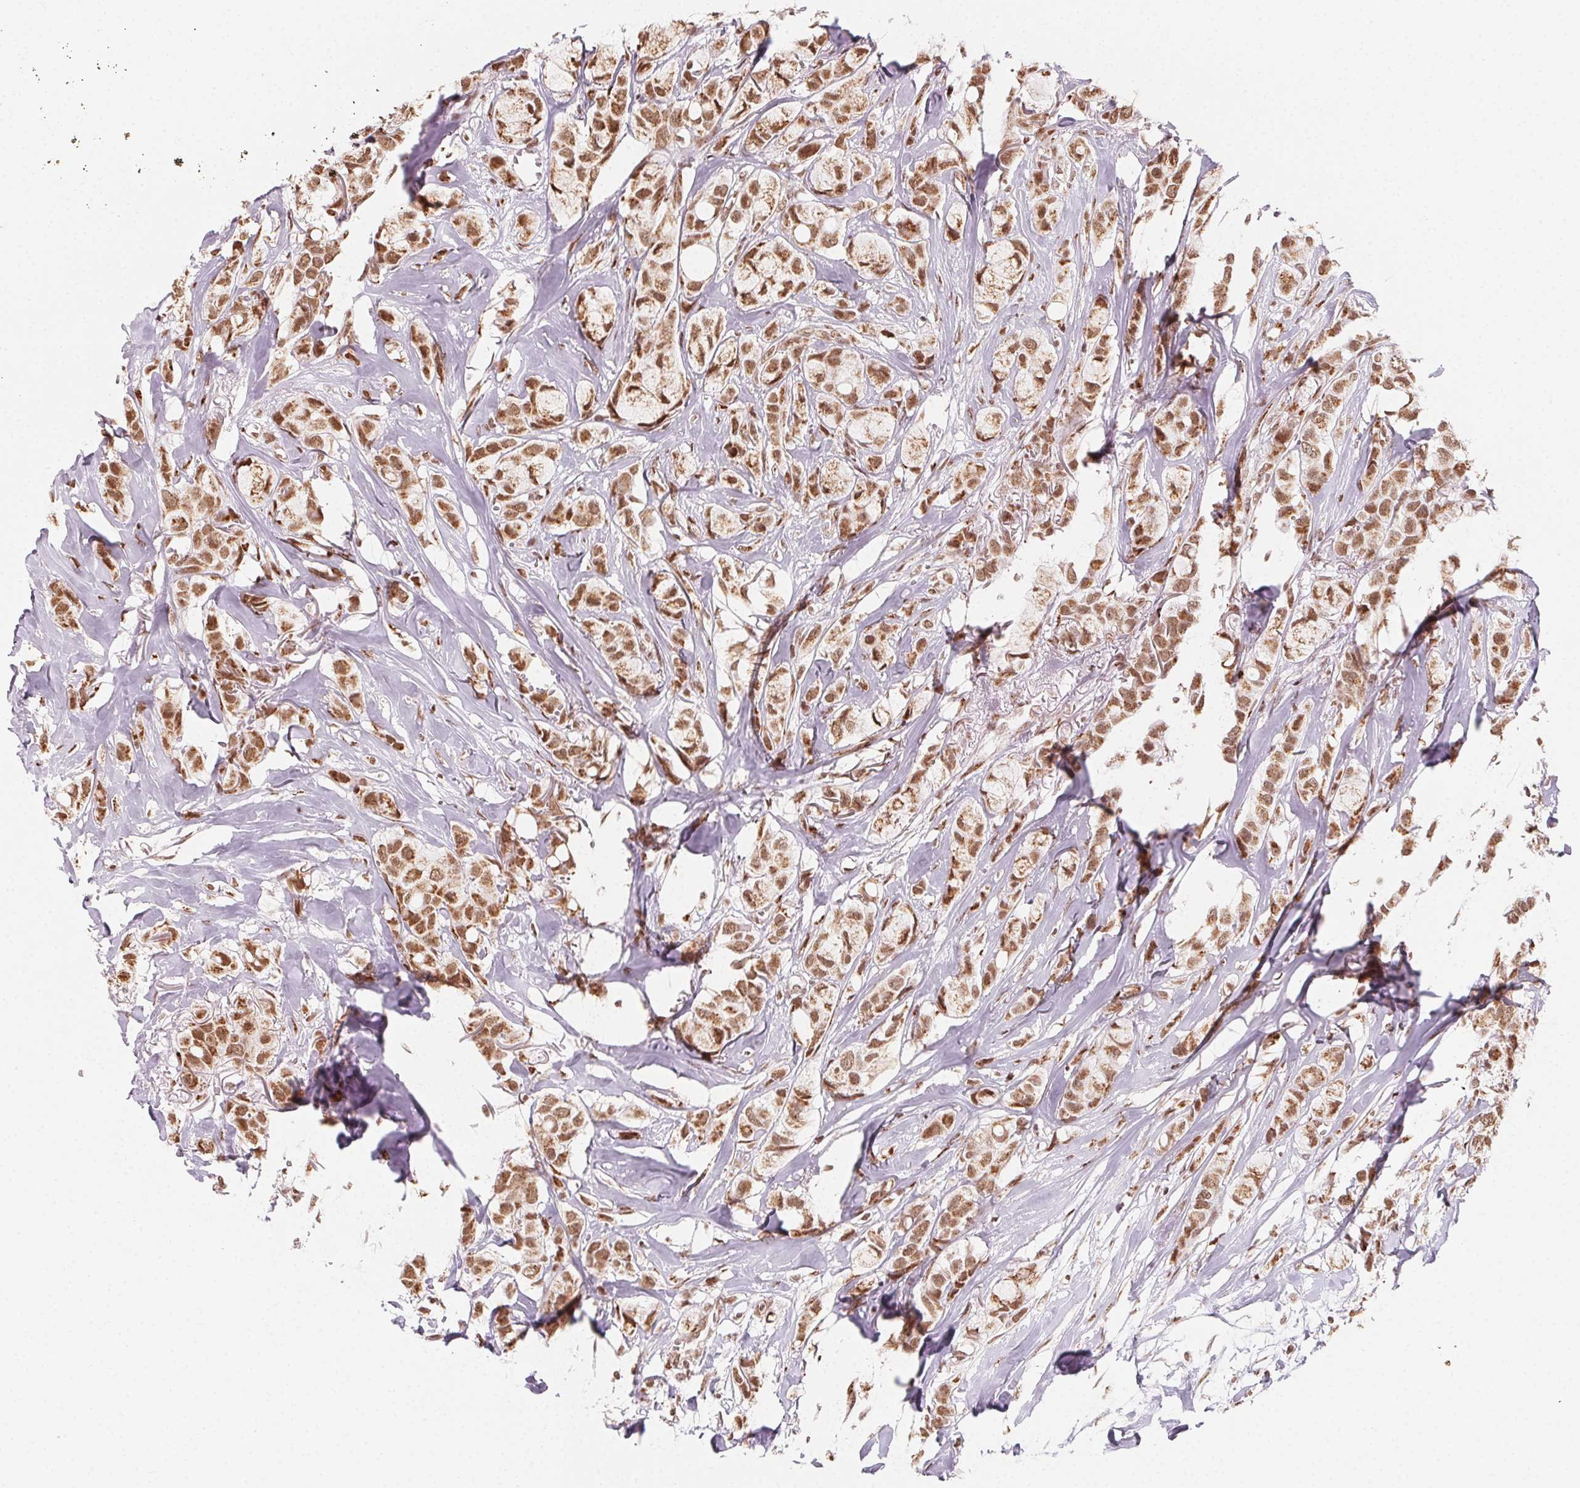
{"staining": {"intensity": "moderate", "quantity": ">75%", "location": "nuclear"}, "tissue": "breast cancer", "cell_type": "Tumor cells", "image_type": "cancer", "snomed": [{"axis": "morphology", "description": "Duct carcinoma"}, {"axis": "topography", "description": "Breast"}], "caption": "DAB immunohistochemical staining of intraductal carcinoma (breast) reveals moderate nuclear protein expression in about >75% of tumor cells.", "gene": "TOPORS", "patient": {"sex": "female", "age": 85}}